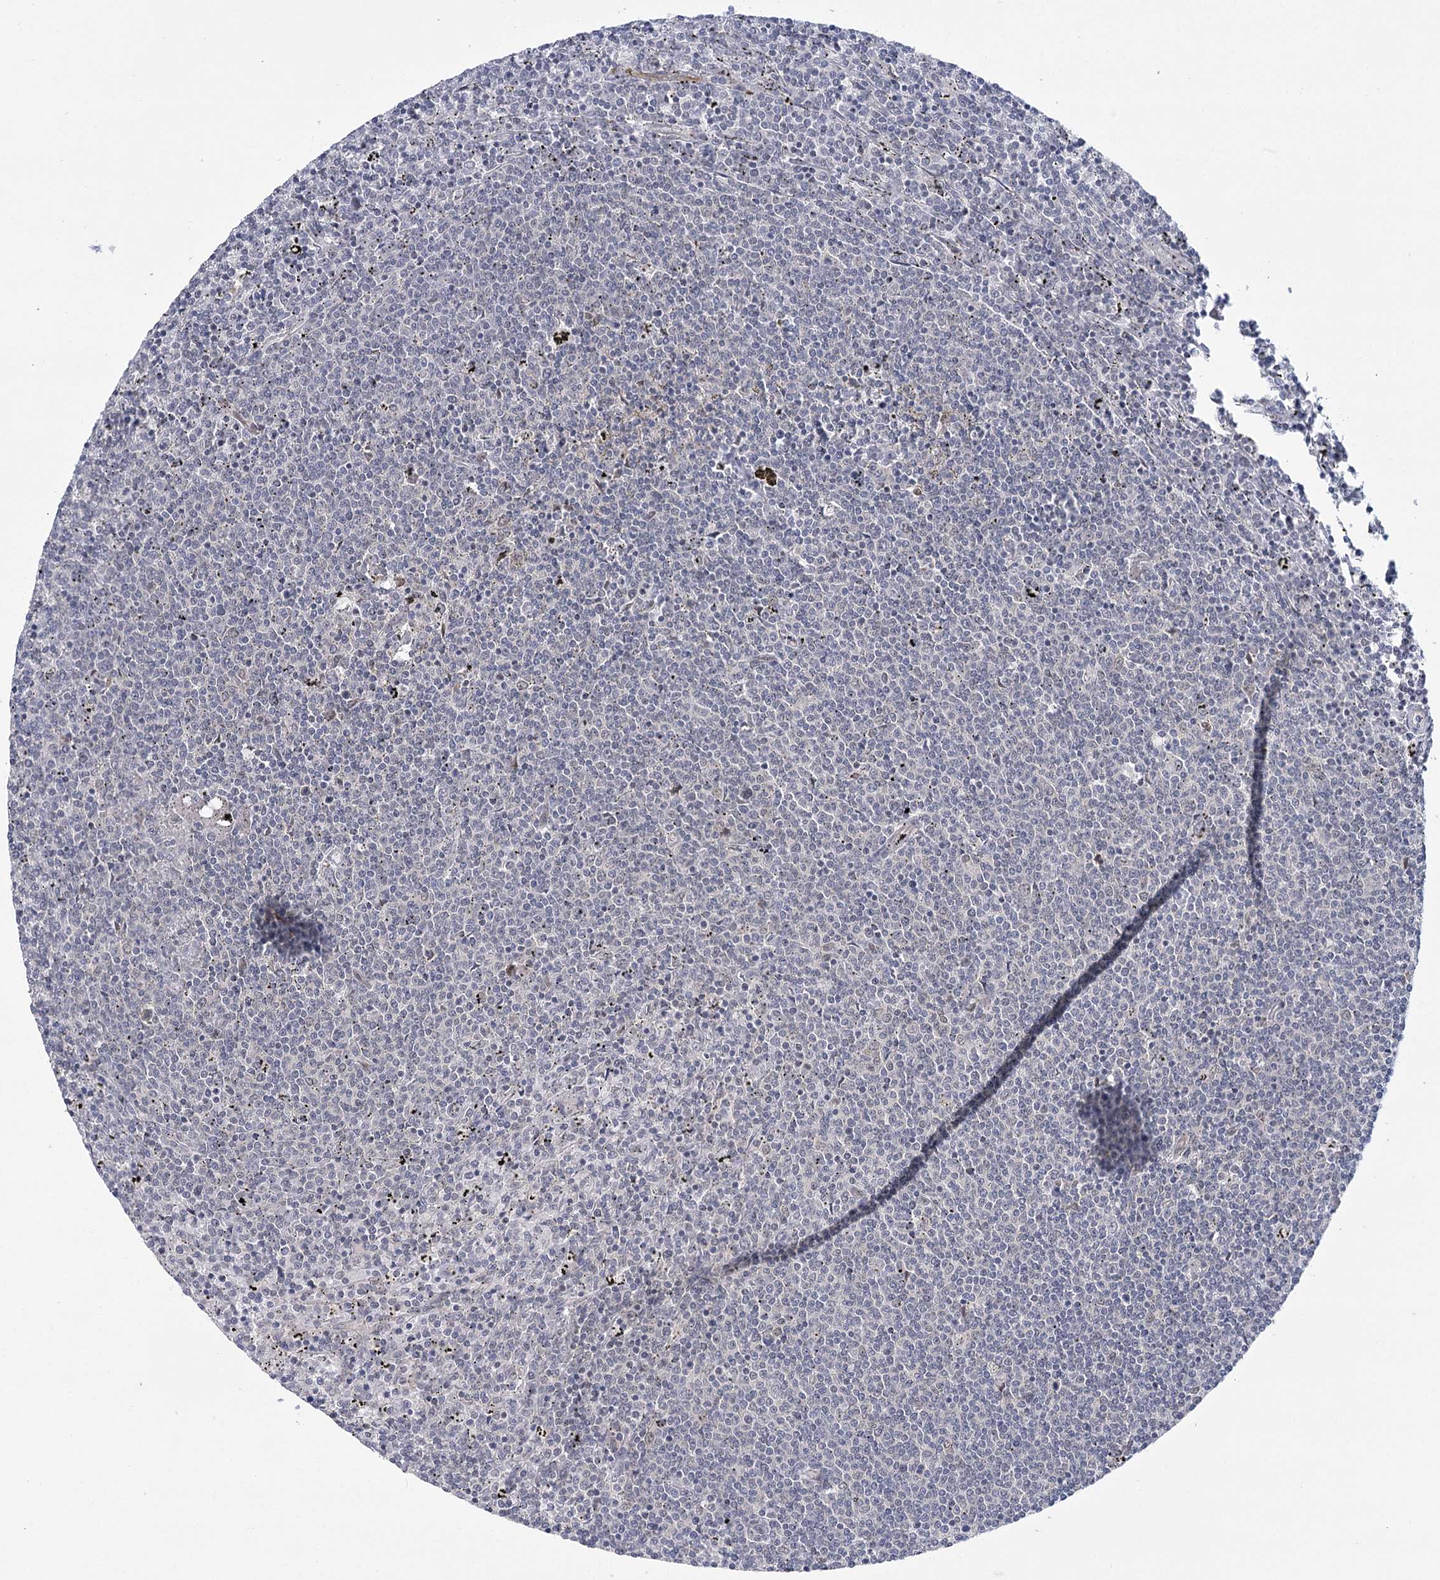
{"staining": {"intensity": "negative", "quantity": "none", "location": "none"}, "tissue": "lymphoma", "cell_type": "Tumor cells", "image_type": "cancer", "snomed": [{"axis": "morphology", "description": "Malignant lymphoma, non-Hodgkin's type, Low grade"}, {"axis": "topography", "description": "Spleen"}], "caption": "There is no significant expression in tumor cells of lymphoma.", "gene": "MED28", "patient": {"sex": "female", "age": 50}}